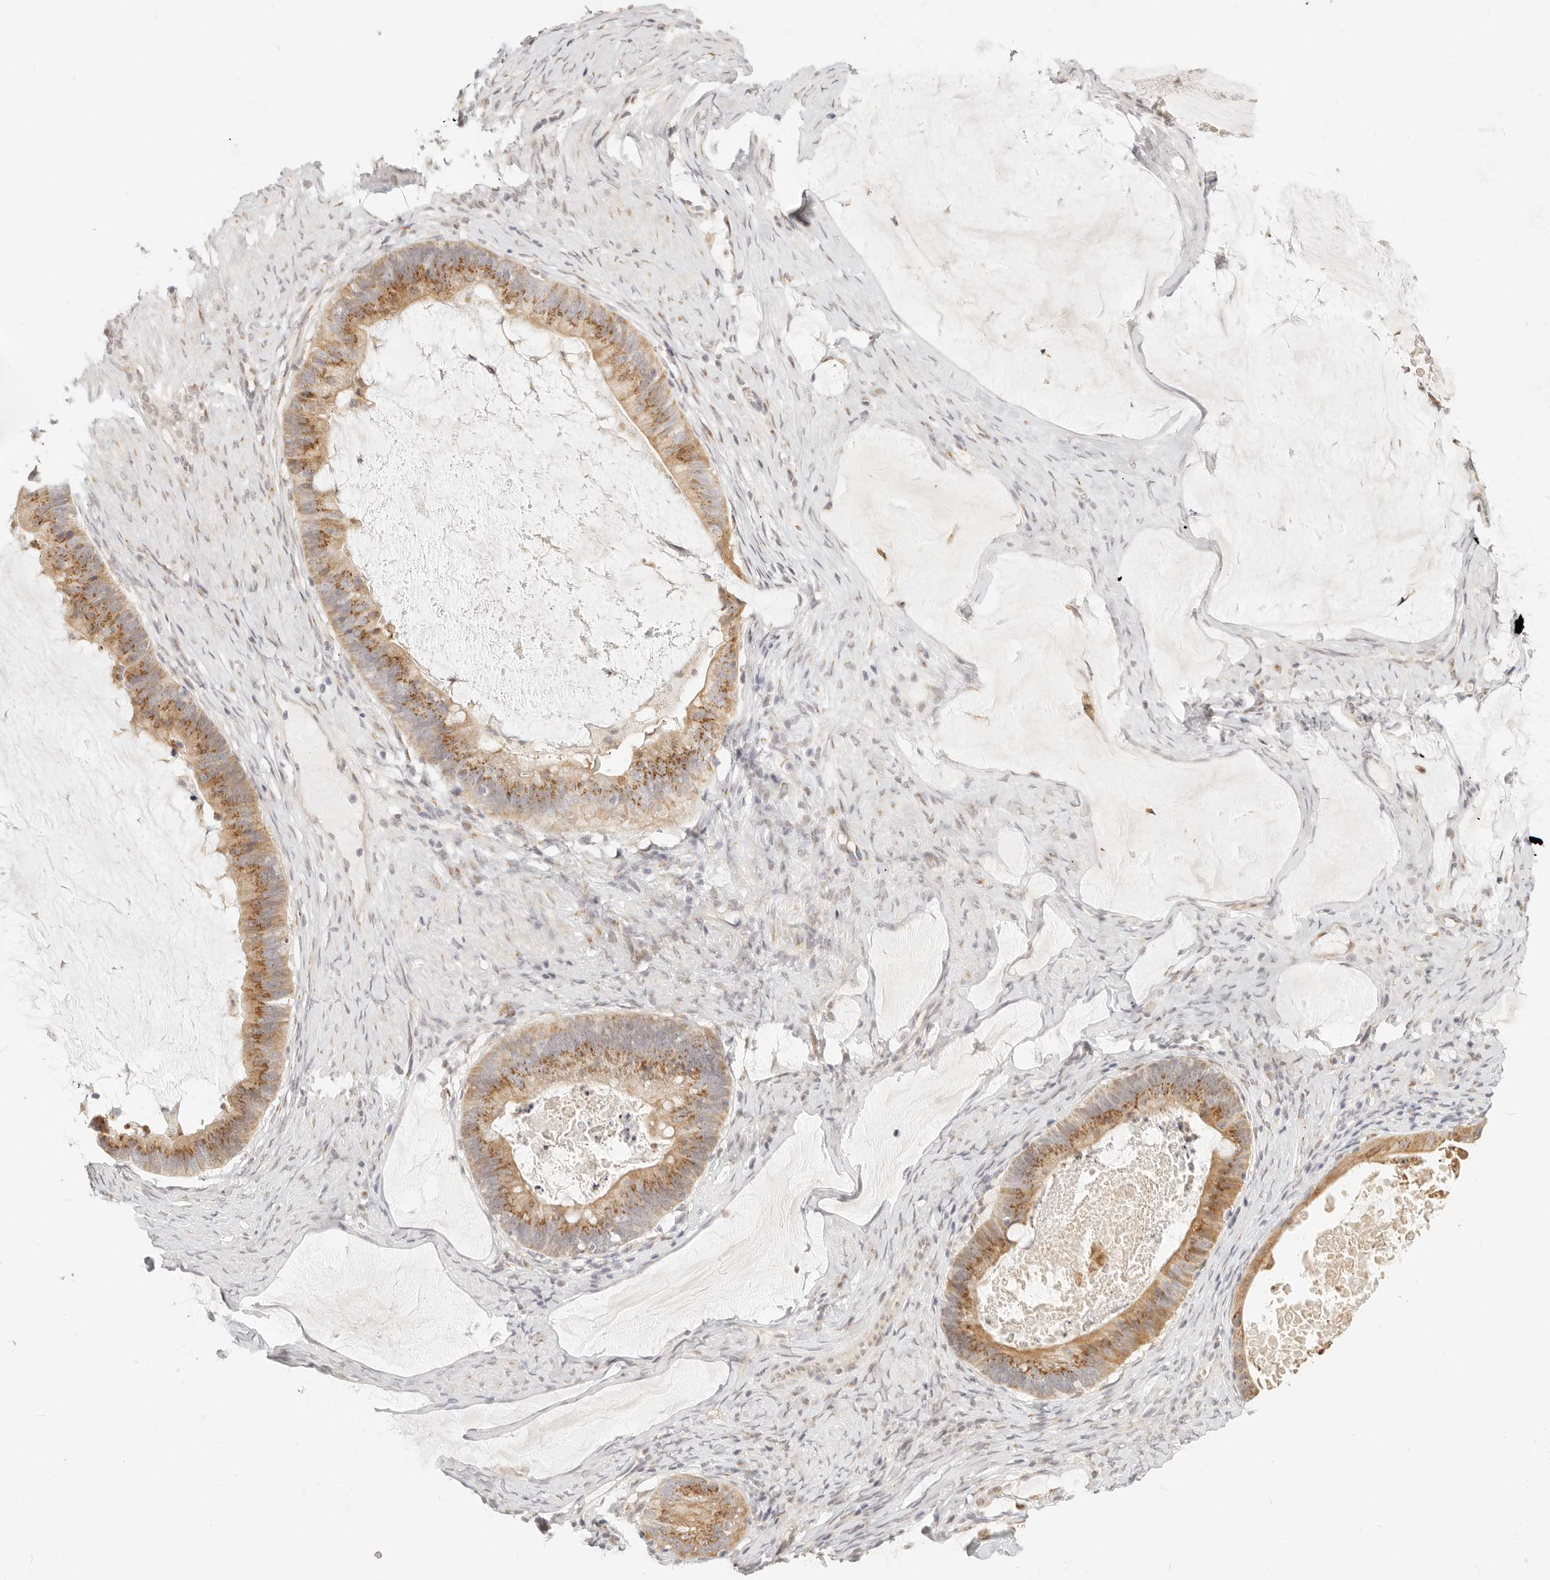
{"staining": {"intensity": "moderate", "quantity": ">75%", "location": "cytoplasmic/membranous"}, "tissue": "ovarian cancer", "cell_type": "Tumor cells", "image_type": "cancer", "snomed": [{"axis": "morphology", "description": "Cystadenocarcinoma, mucinous, NOS"}, {"axis": "topography", "description": "Ovary"}], "caption": "Brown immunohistochemical staining in ovarian cancer exhibits moderate cytoplasmic/membranous expression in about >75% of tumor cells.", "gene": "FAM20B", "patient": {"sex": "female", "age": 61}}